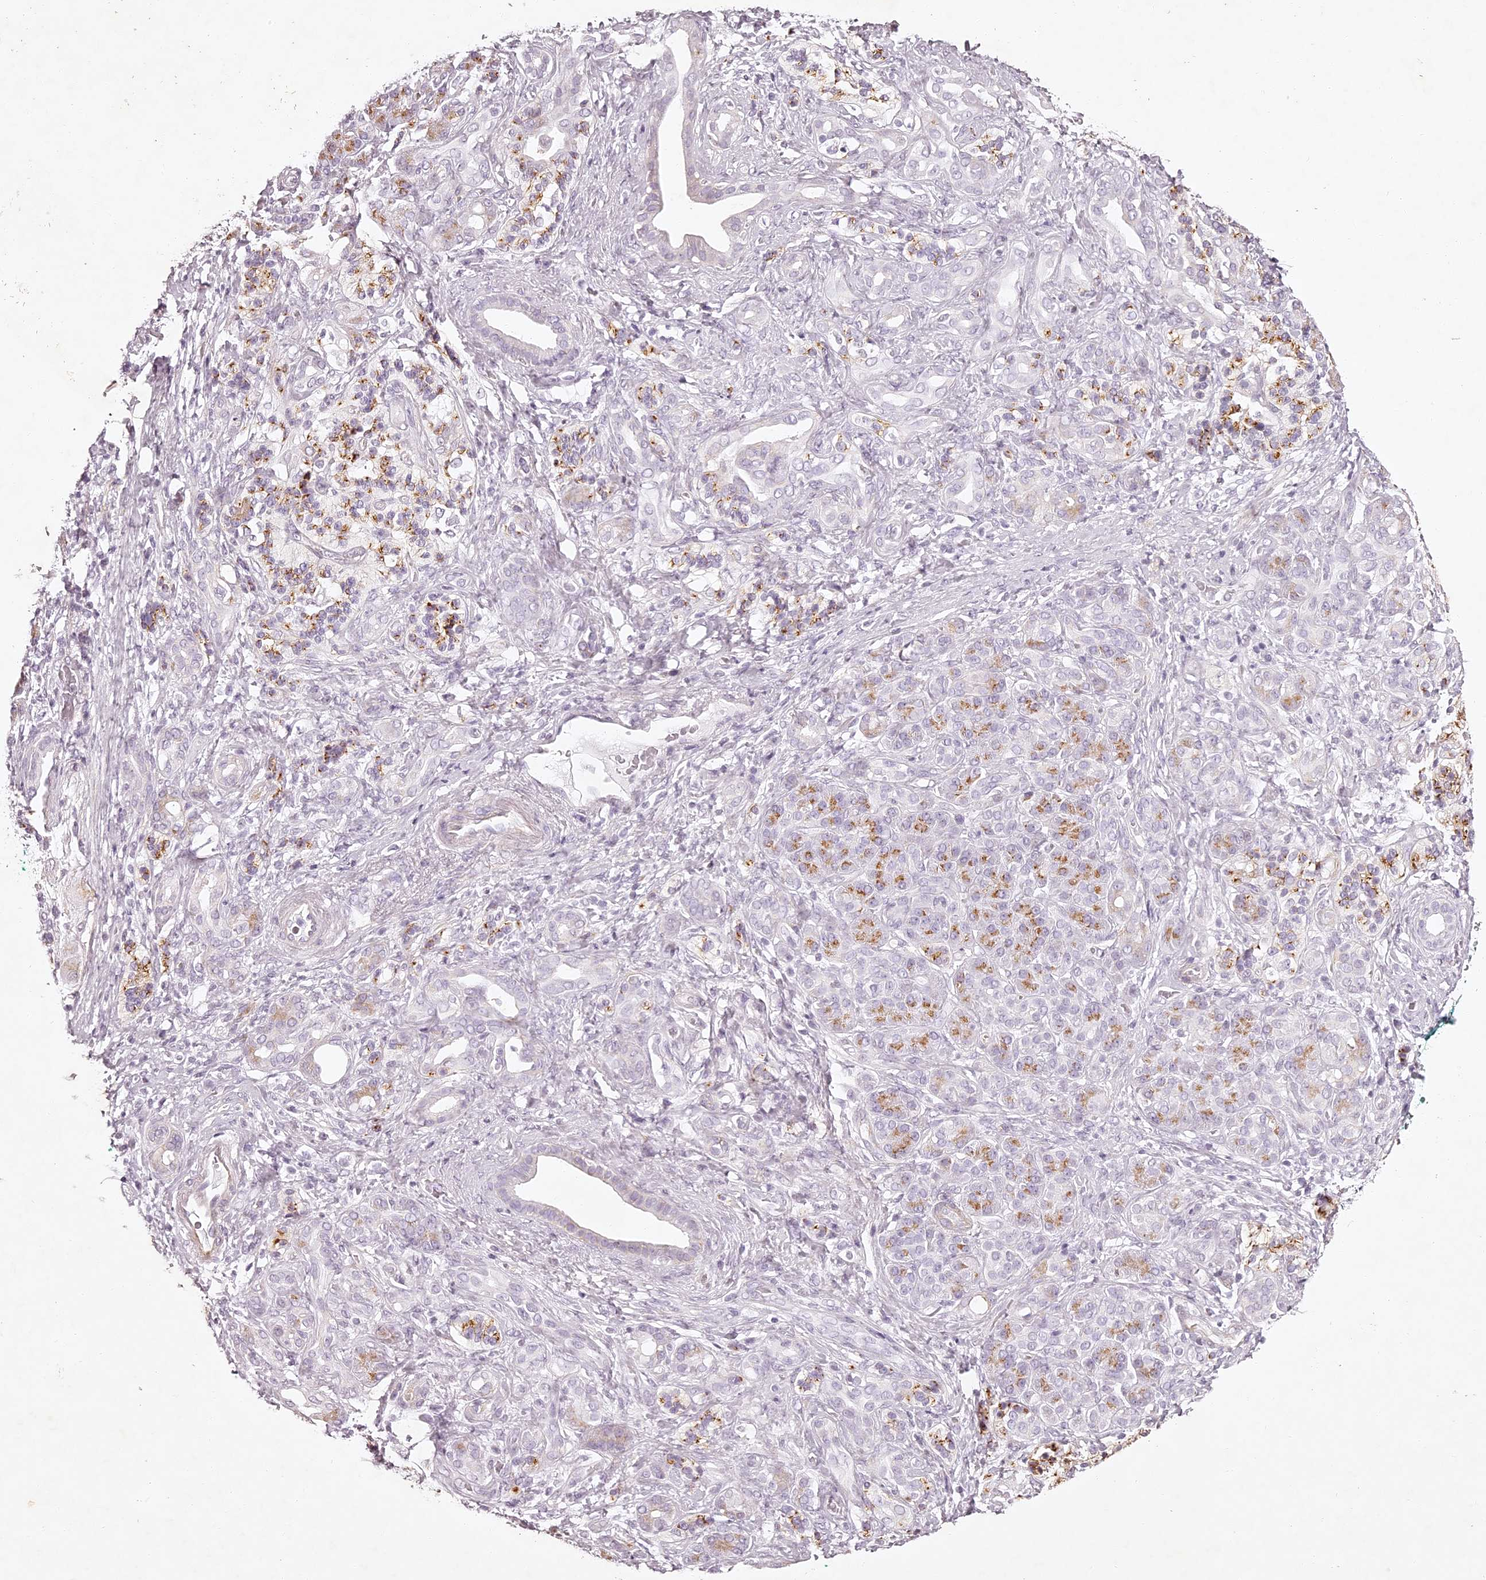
{"staining": {"intensity": "negative", "quantity": "none", "location": "none"}, "tissue": "pancreatic cancer", "cell_type": "Tumor cells", "image_type": "cancer", "snomed": [{"axis": "morphology", "description": "Adenocarcinoma, NOS"}, {"axis": "topography", "description": "Pancreas"}], "caption": "Adenocarcinoma (pancreatic) was stained to show a protein in brown. There is no significant expression in tumor cells.", "gene": "ELAPOR1", "patient": {"sex": "male", "age": 78}}